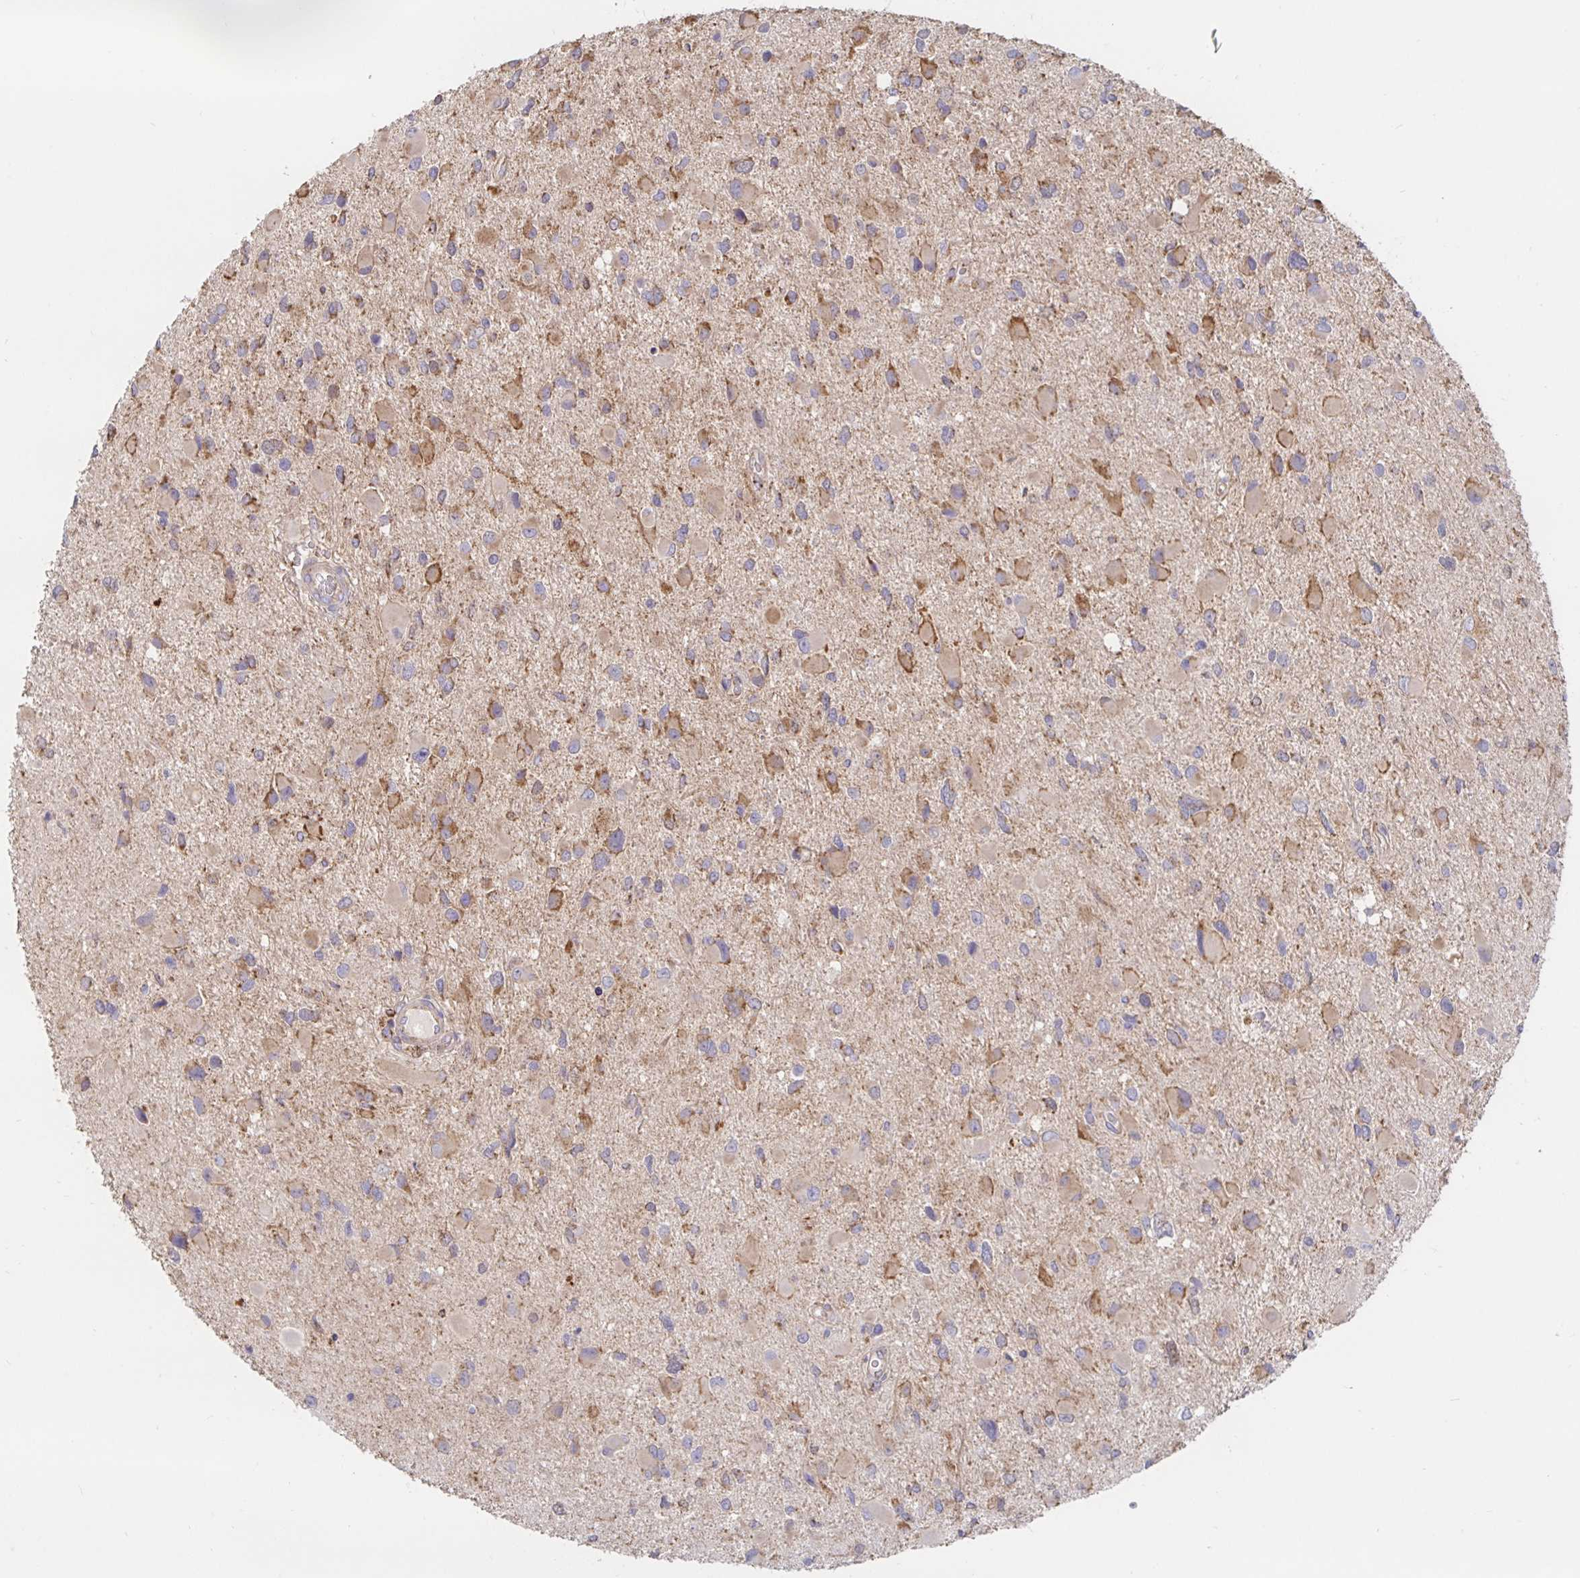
{"staining": {"intensity": "moderate", "quantity": "25%-75%", "location": "cytoplasmic/membranous"}, "tissue": "glioma", "cell_type": "Tumor cells", "image_type": "cancer", "snomed": [{"axis": "morphology", "description": "Glioma, malignant, Low grade"}, {"axis": "topography", "description": "Brain"}], "caption": "Protein staining of glioma tissue demonstrates moderate cytoplasmic/membranous staining in about 25%-75% of tumor cells. (brown staining indicates protein expression, while blue staining denotes nuclei).", "gene": "PRDX3", "patient": {"sex": "female", "age": 32}}